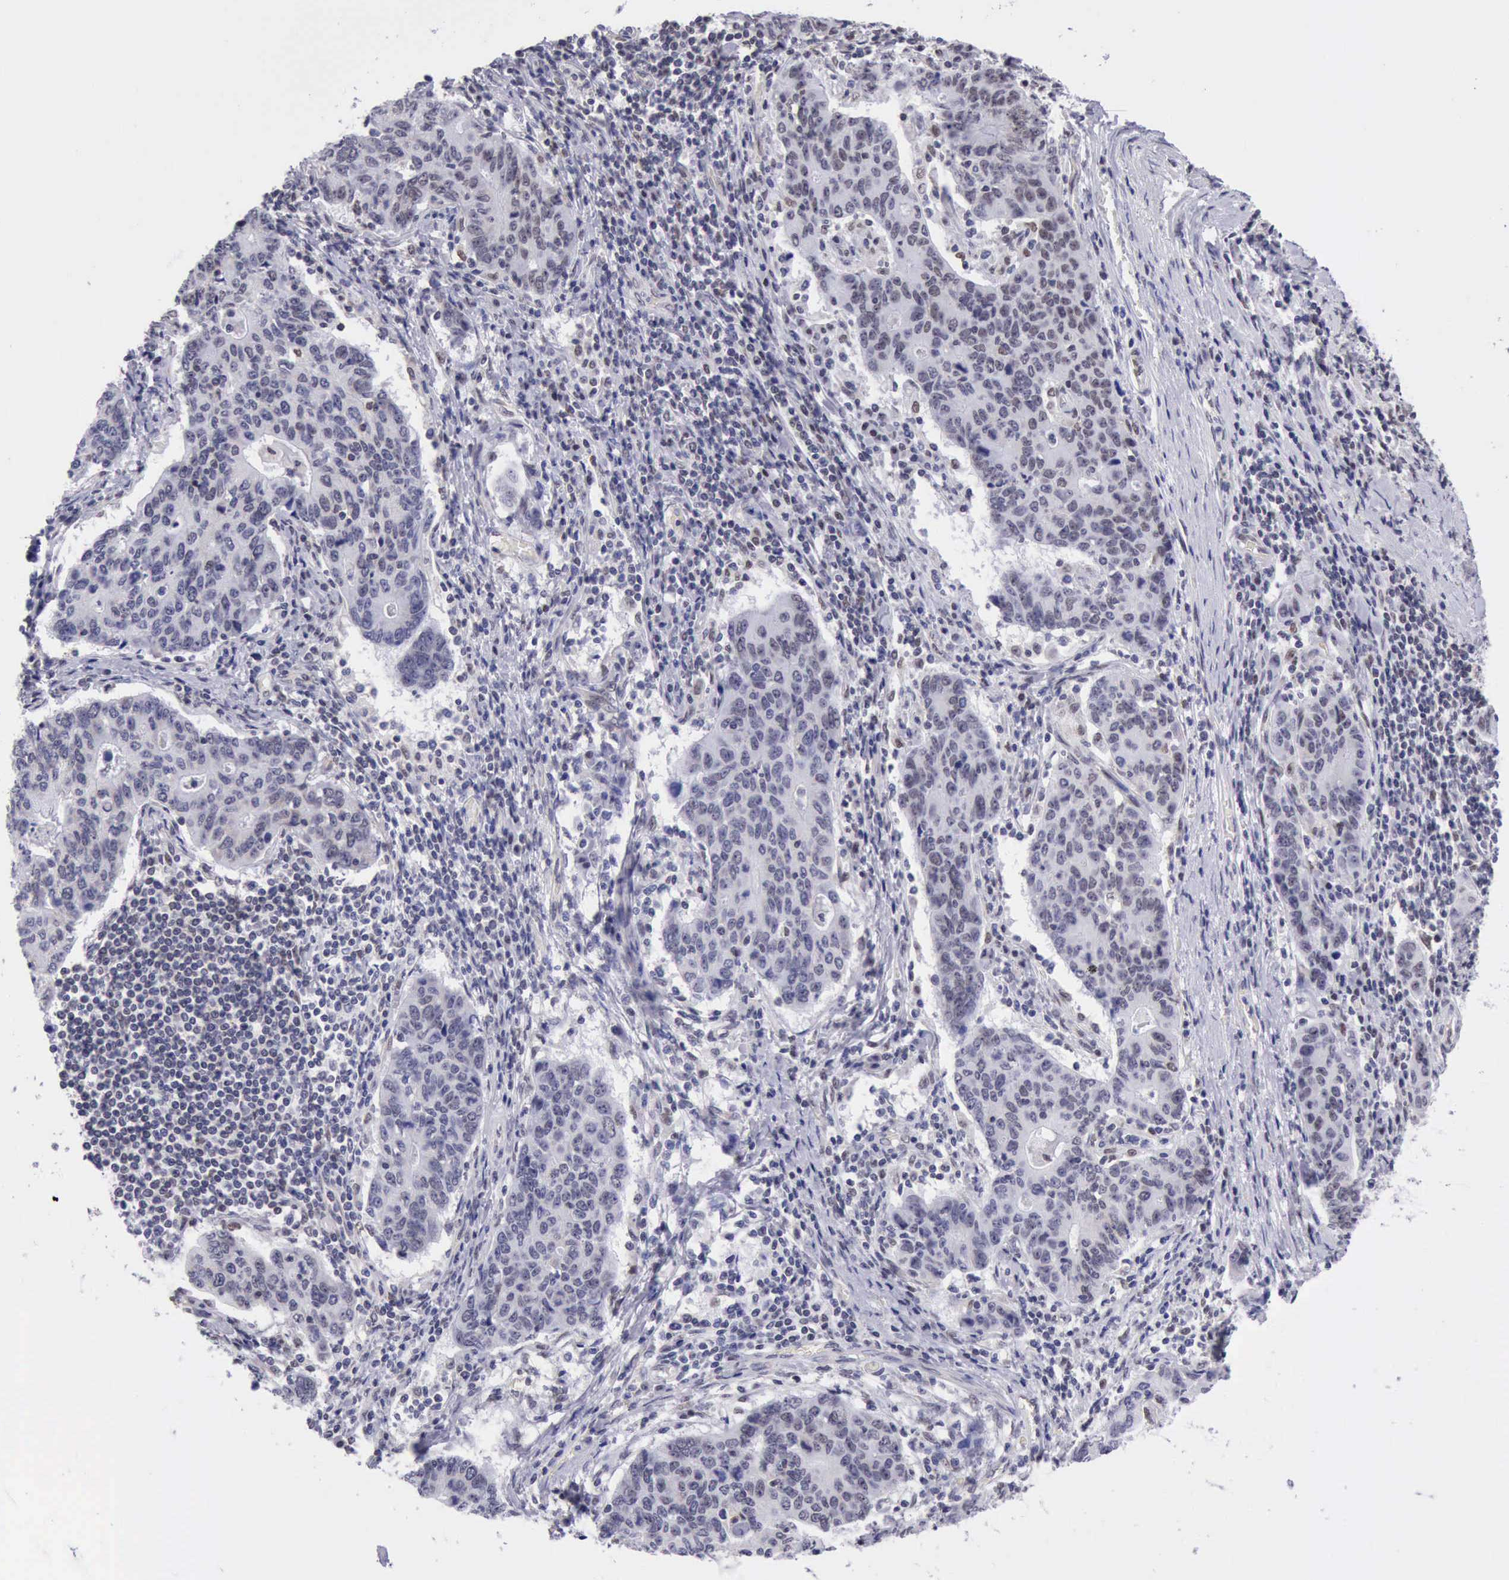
{"staining": {"intensity": "negative", "quantity": "none", "location": "none"}, "tissue": "stomach cancer", "cell_type": "Tumor cells", "image_type": "cancer", "snomed": [{"axis": "morphology", "description": "Adenocarcinoma, NOS"}, {"axis": "topography", "description": "Esophagus"}, {"axis": "topography", "description": "Stomach"}], "caption": "The IHC image has no significant staining in tumor cells of adenocarcinoma (stomach) tissue.", "gene": "ERCC4", "patient": {"sex": "male", "age": 74}}